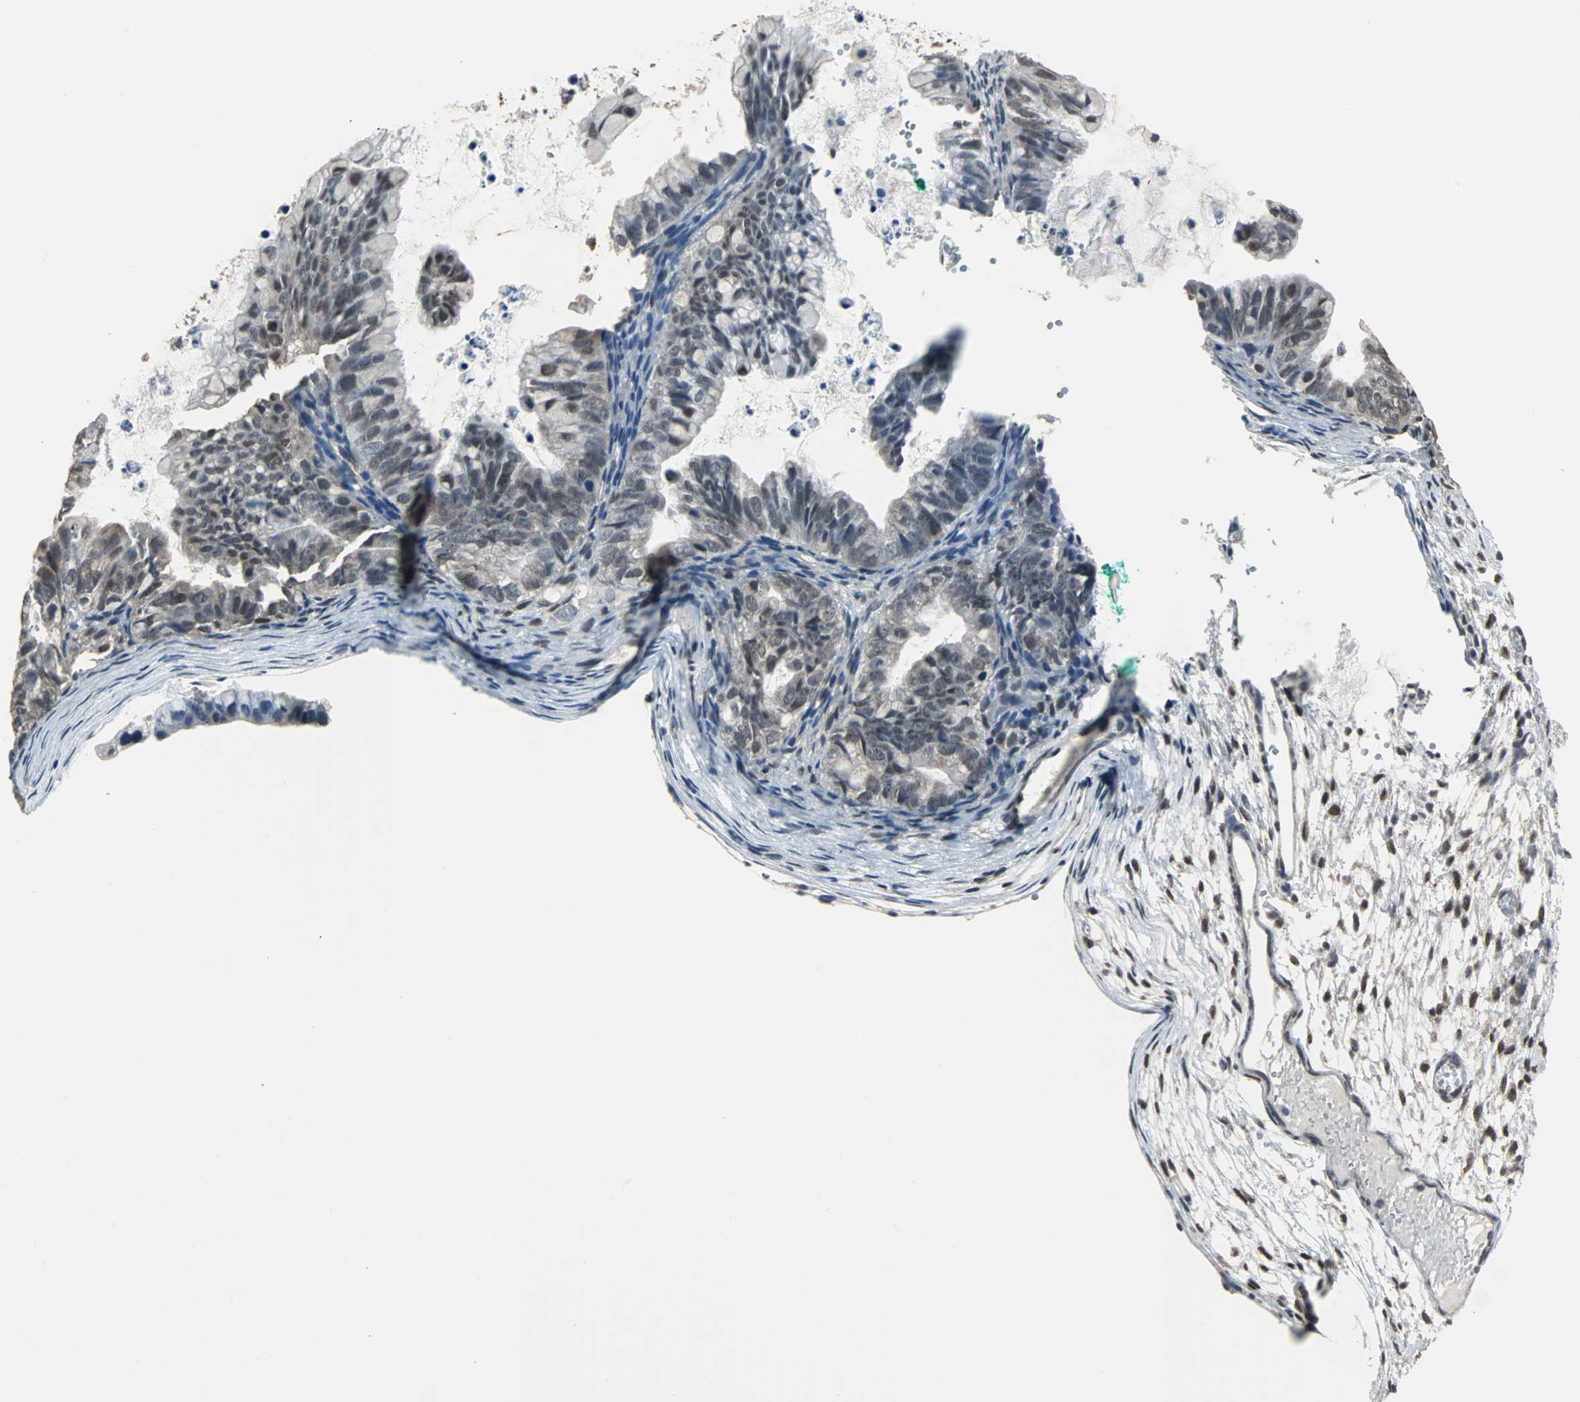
{"staining": {"intensity": "weak", "quantity": "25%-75%", "location": "nuclear"}, "tissue": "ovarian cancer", "cell_type": "Tumor cells", "image_type": "cancer", "snomed": [{"axis": "morphology", "description": "Cystadenocarcinoma, mucinous, NOS"}, {"axis": "topography", "description": "Ovary"}], "caption": "Immunohistochemical staining of ovarian cancer shows low levels of weak nuclear protein expression in approximately 25%-75% of tumor cells.", "gene": "ZHX2", "patient": {"sex": "female", "age": 36}}